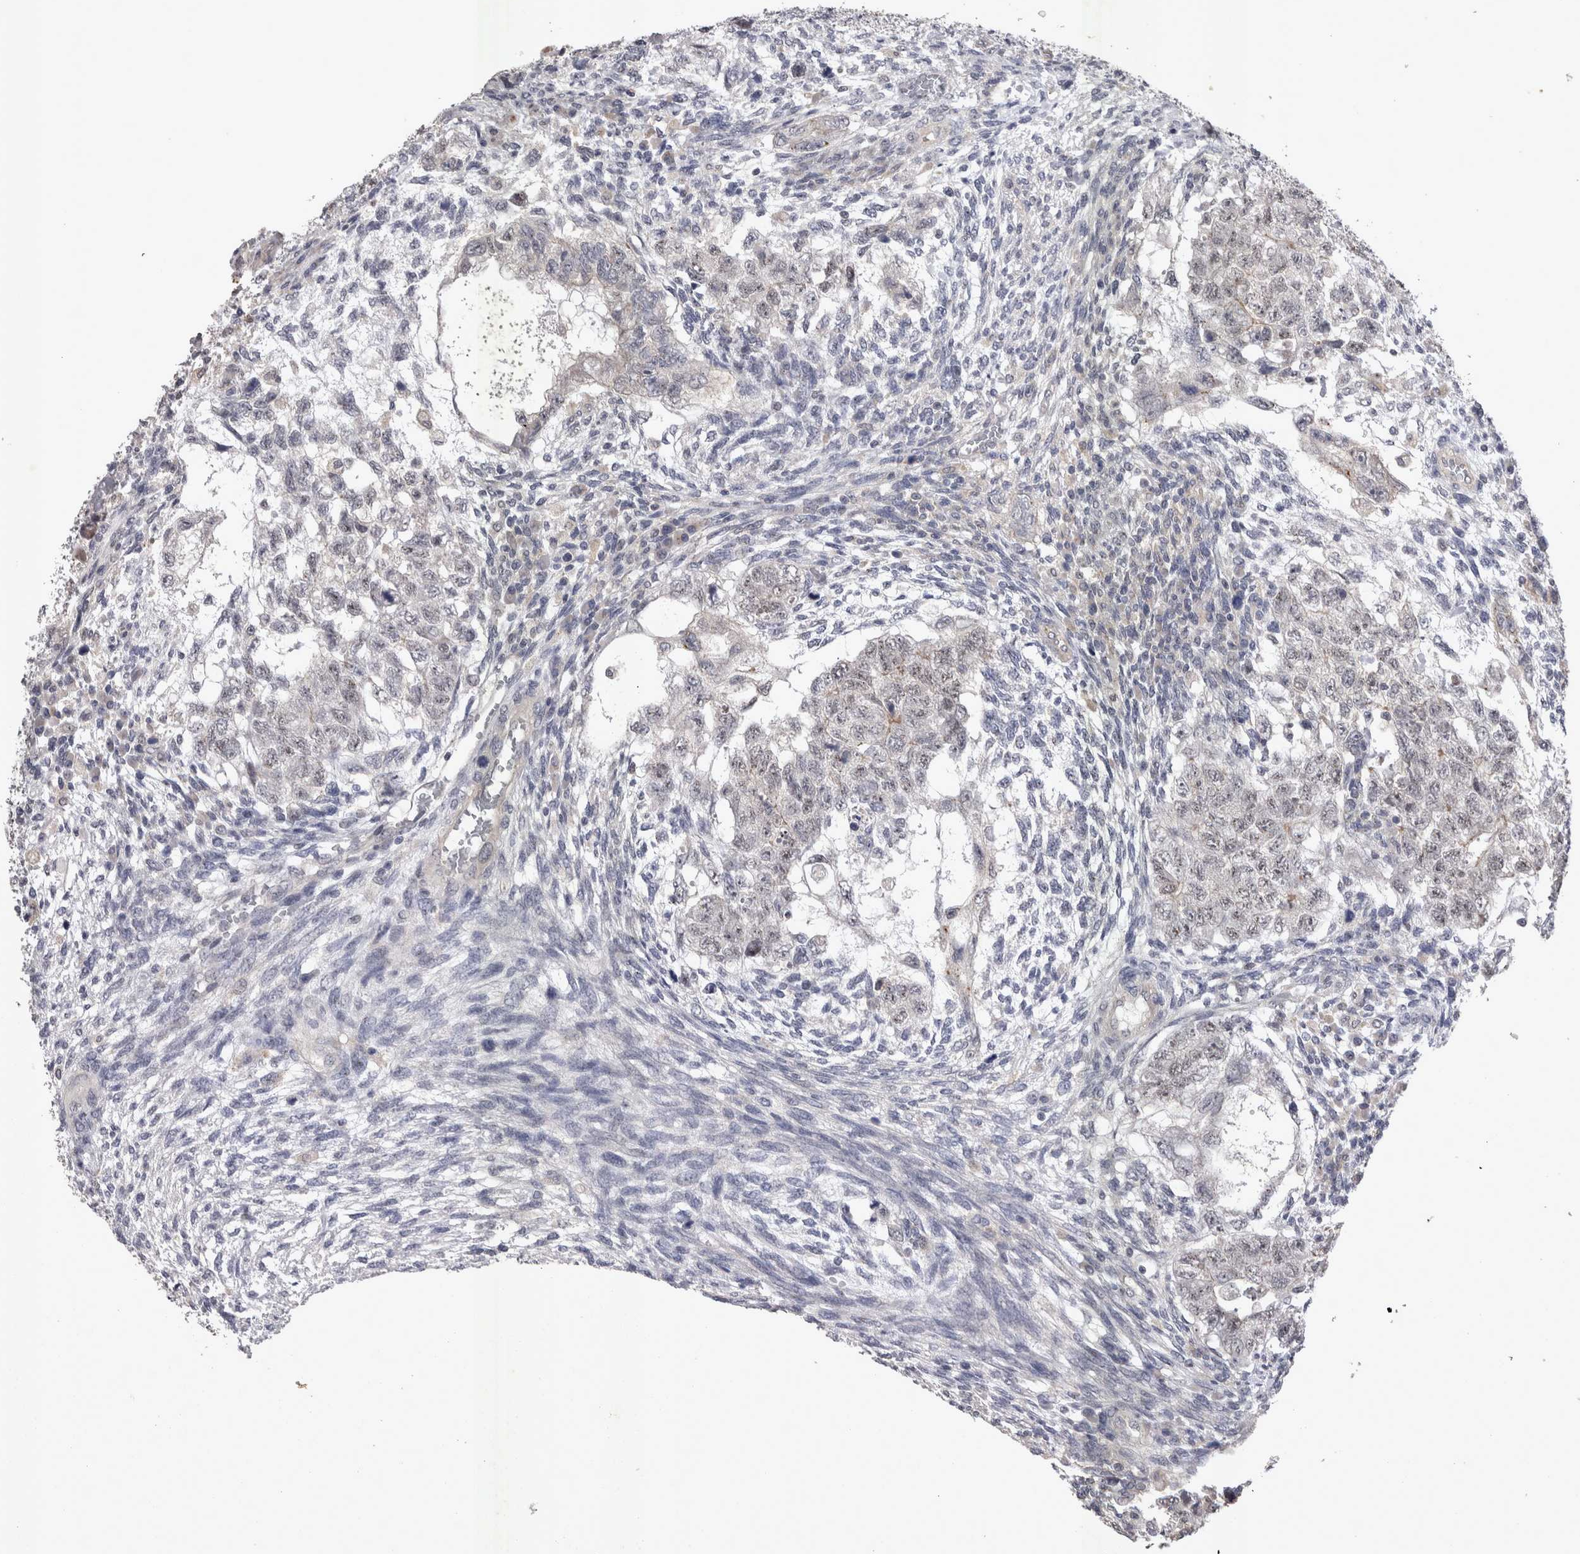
{"staining": {"intensity": "weak", "quantity": "25%-75%", "location": "nuclear"}, "tissue": "testis cancer", "cell_type": "Tumor cells", "image_type": "cancer", "snomed": [{"axis": "morphology", "description": "Normal tissue, NOS"}, {"axis": "morphology", "description": "Carcinoma, Embryonal, NOS"}, {"axis": "topography", "description": "Testis"}], "caption": "The immunohistochemical stain highlights weak nuclear staining in tumor cells of testis cancer (embryonal carcinoma) tissue.", "gene": "CTBS", "patient": {"sex": "male", "age": 36}}